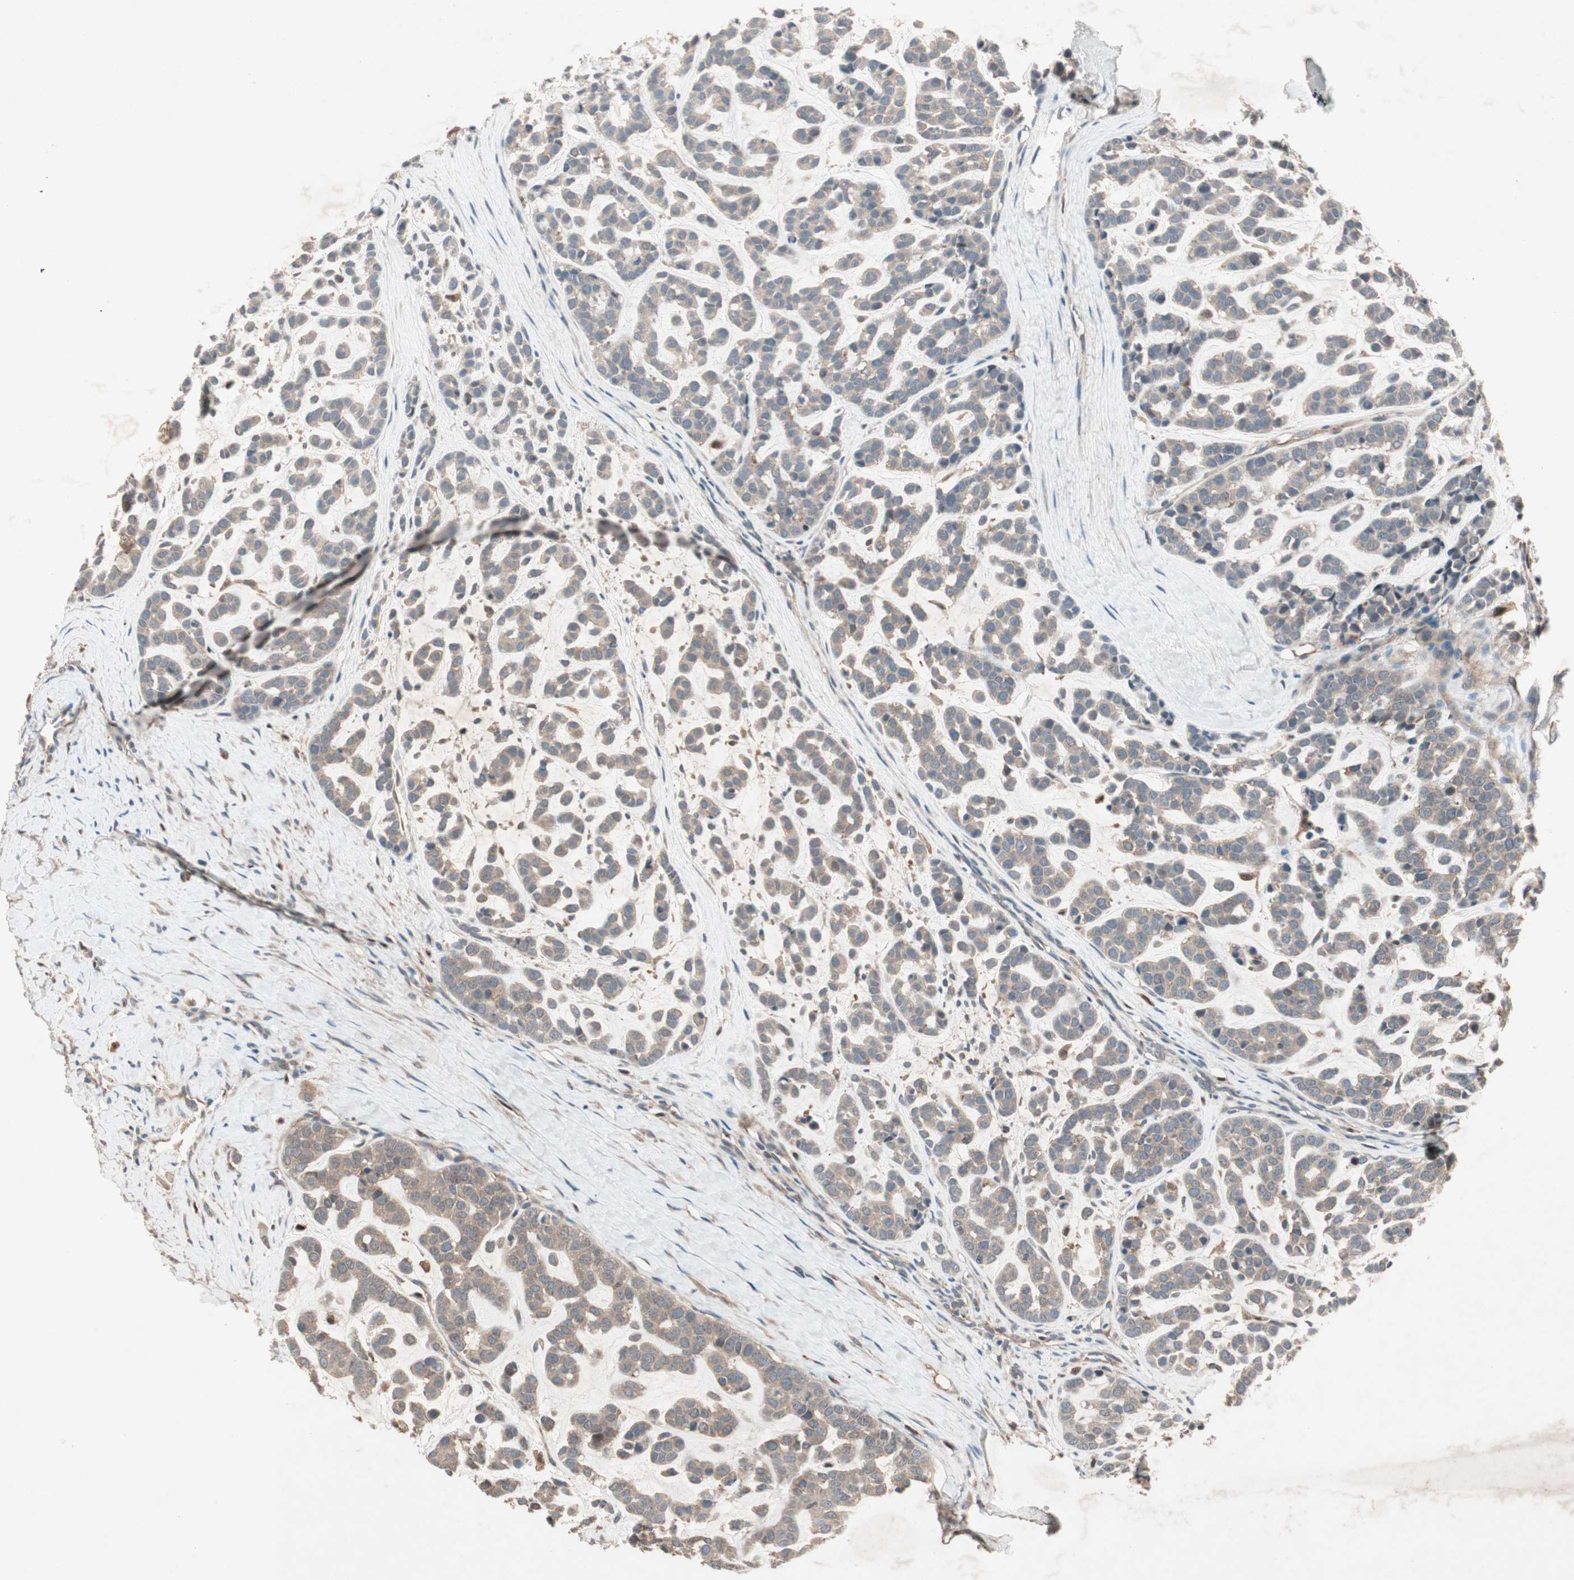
{"staining": {"intensity": "weak", "quantity": "25%-75%", "location": "cytoplasmic/membranous"}, "tissue": "head and neck cancer", "cell_type": "Tumor cells", "image_type": "cancer", "snomed": [{"axis": "morphology", "description": "Adenocarcinoma, NOS"}, {"axis": "morphology", "description": "Adenoma, NOS"}, {"axis": "topography", "description": "Head-Neck"}], "caption": "IHC of human adenocarcinoma (head and neck) demonstrates low levels of weak cytoplasmic/membranous positivity in approximately 25%-75% of tumor cells.", "gene": "SDSL", "patient": {"sex": "female", "age": 55}}